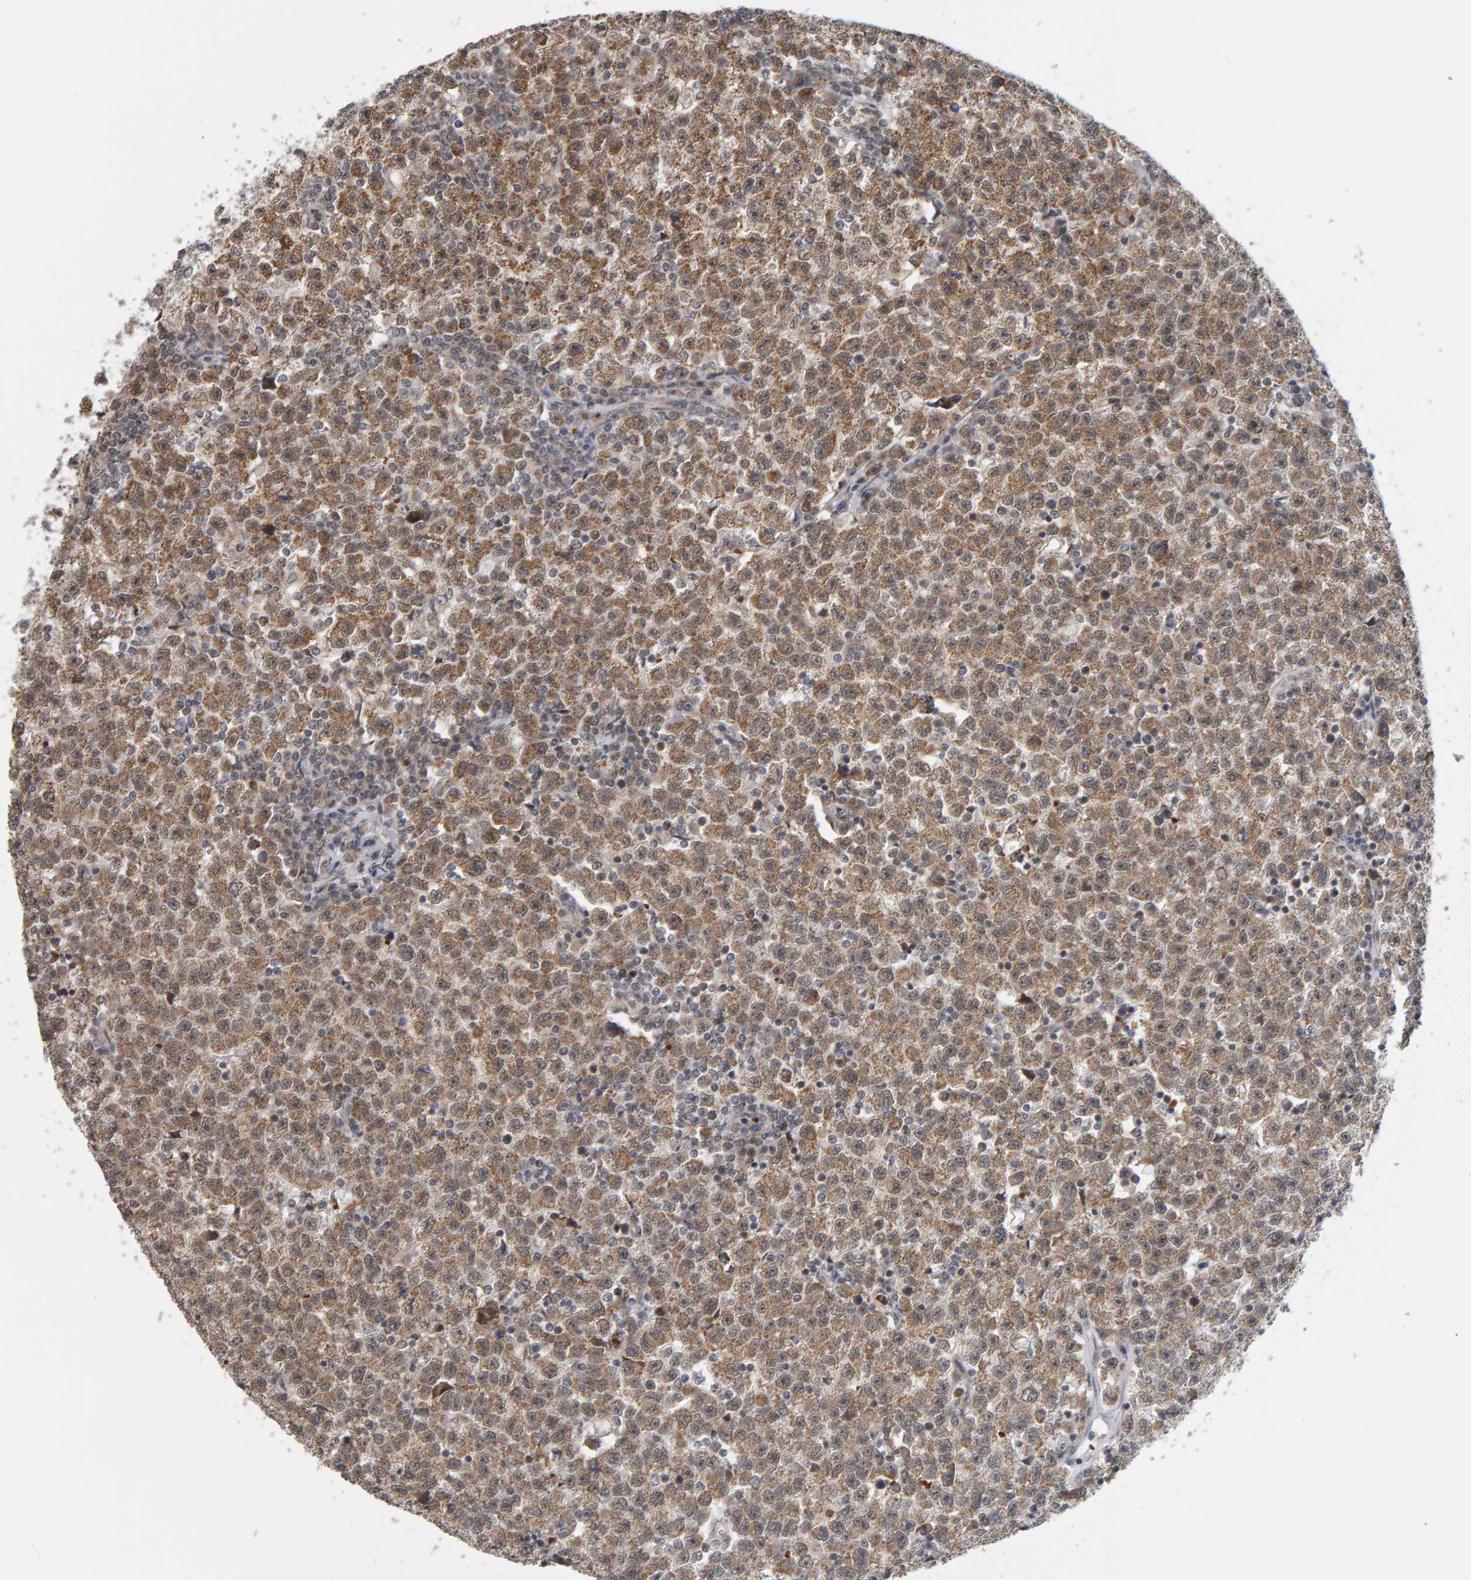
{"staining": {"intensity": "moderate", "quantity": ">75%", "location": "cytoplasmic/membranous"}, "tissue": "testis cancer", "cell_type": "Tumor cells", "image_type": "cancer", "snomed": [{"axis": "morphology", "description": "Seminoma, NOS"}, {"axis": "topography", "description": "Testis"}], "caption": "The histopathology image demonstrates immunohistochemical staining of testis cancer. There is moderate cytoplasmic/membranous expression is present in approximately >75% of tumor cells. (IHC, brightfield microscopy, high magnification).", "gene": "DAP3", "patient": {"sex": "male", "age": 22}}